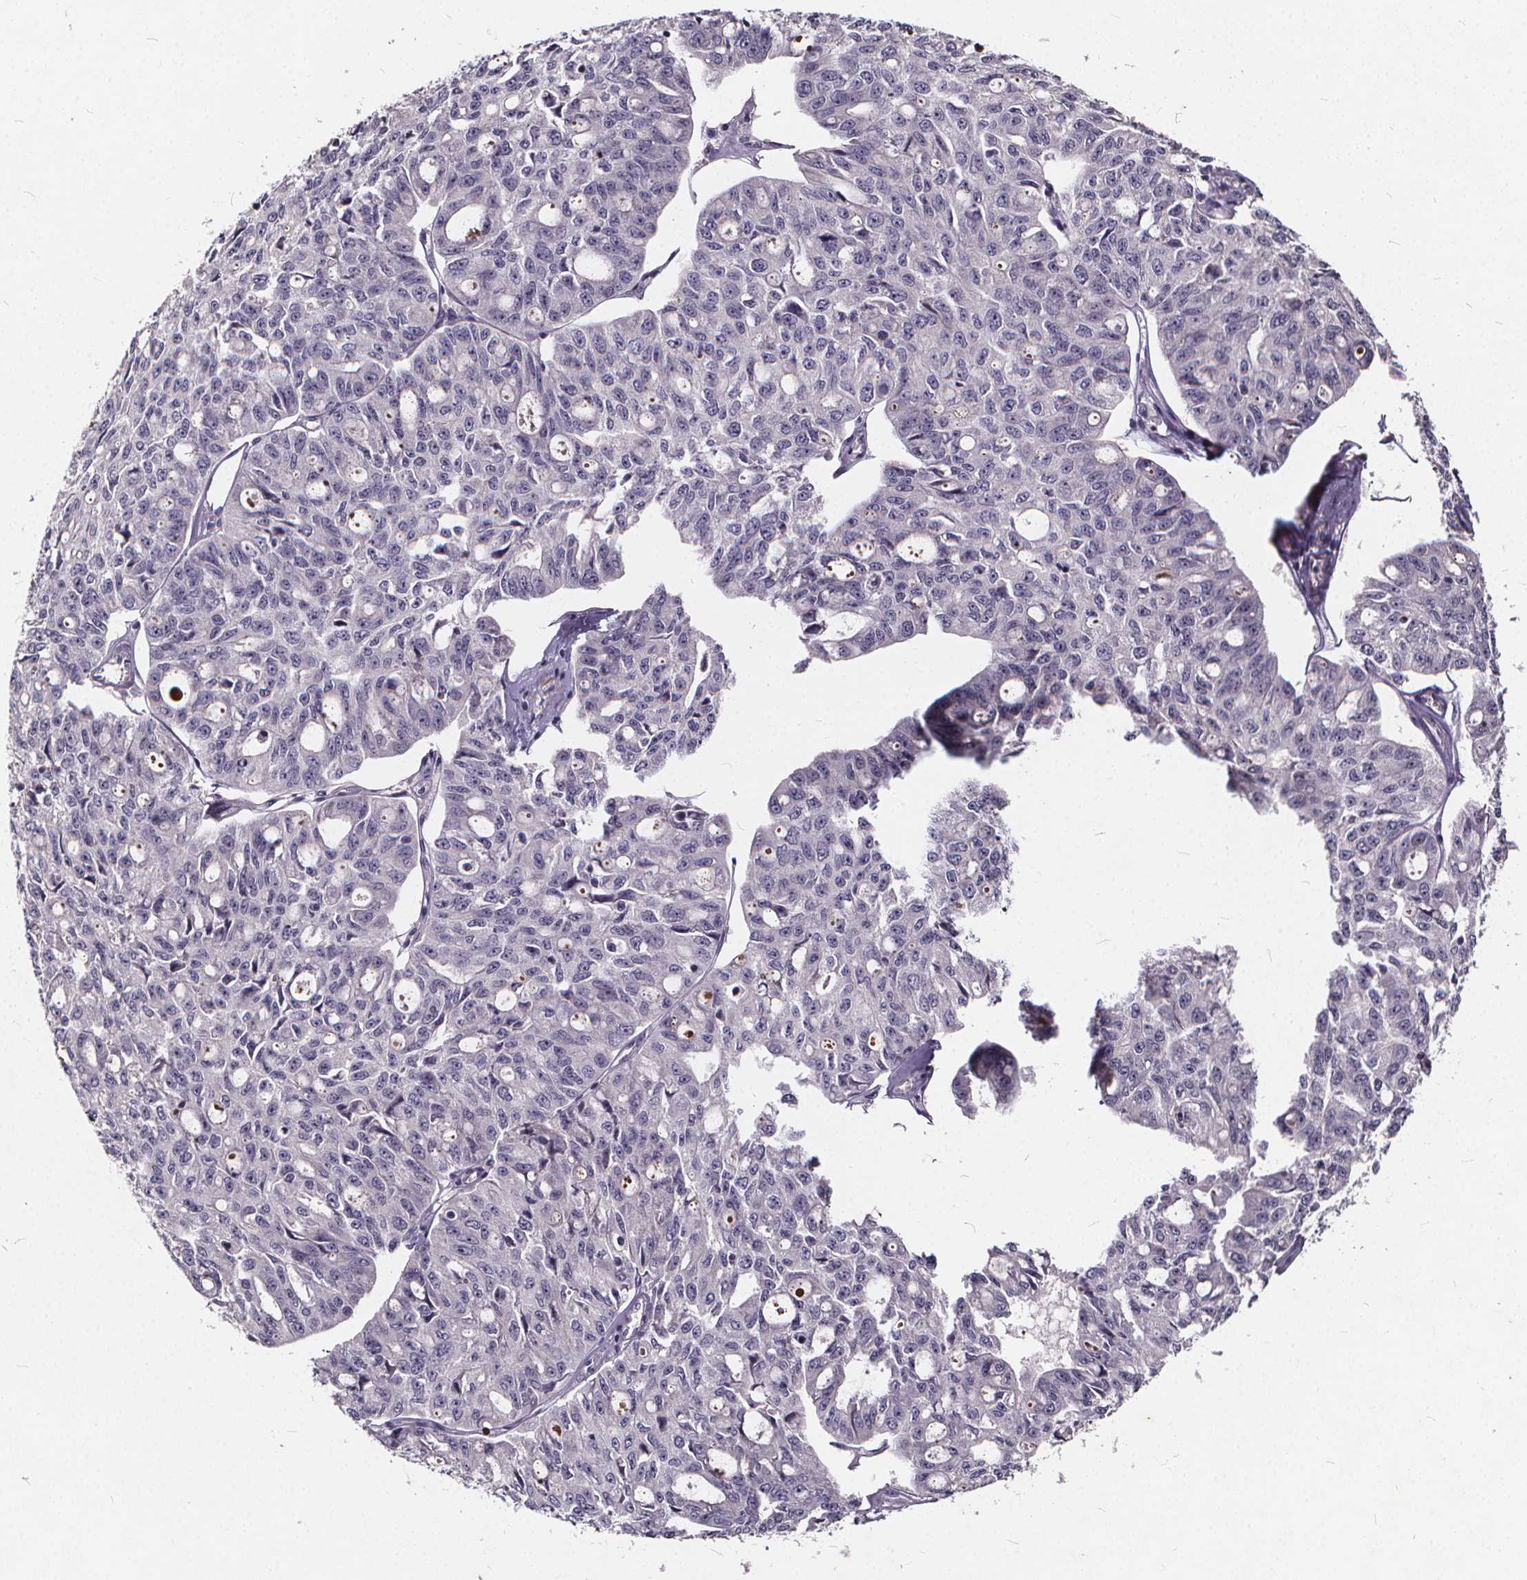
{"staining": {"intensity": "negative", "quantity": "none", "location": "none"}, "tissue": "ovarian cancer", "cell_type": "Tumor cells", "image_type": "cancer", "snomed": [{"axis": "morphology", "description": "Carcinoma, endometroid"}, {"axis": "topography", "description": "Ovary"}], "caption": "IHC of human ovarian cancer displays no expression in tumor cells.", "gene": "TSPAN14", "patient": {"sex": "female", "age": 65}}